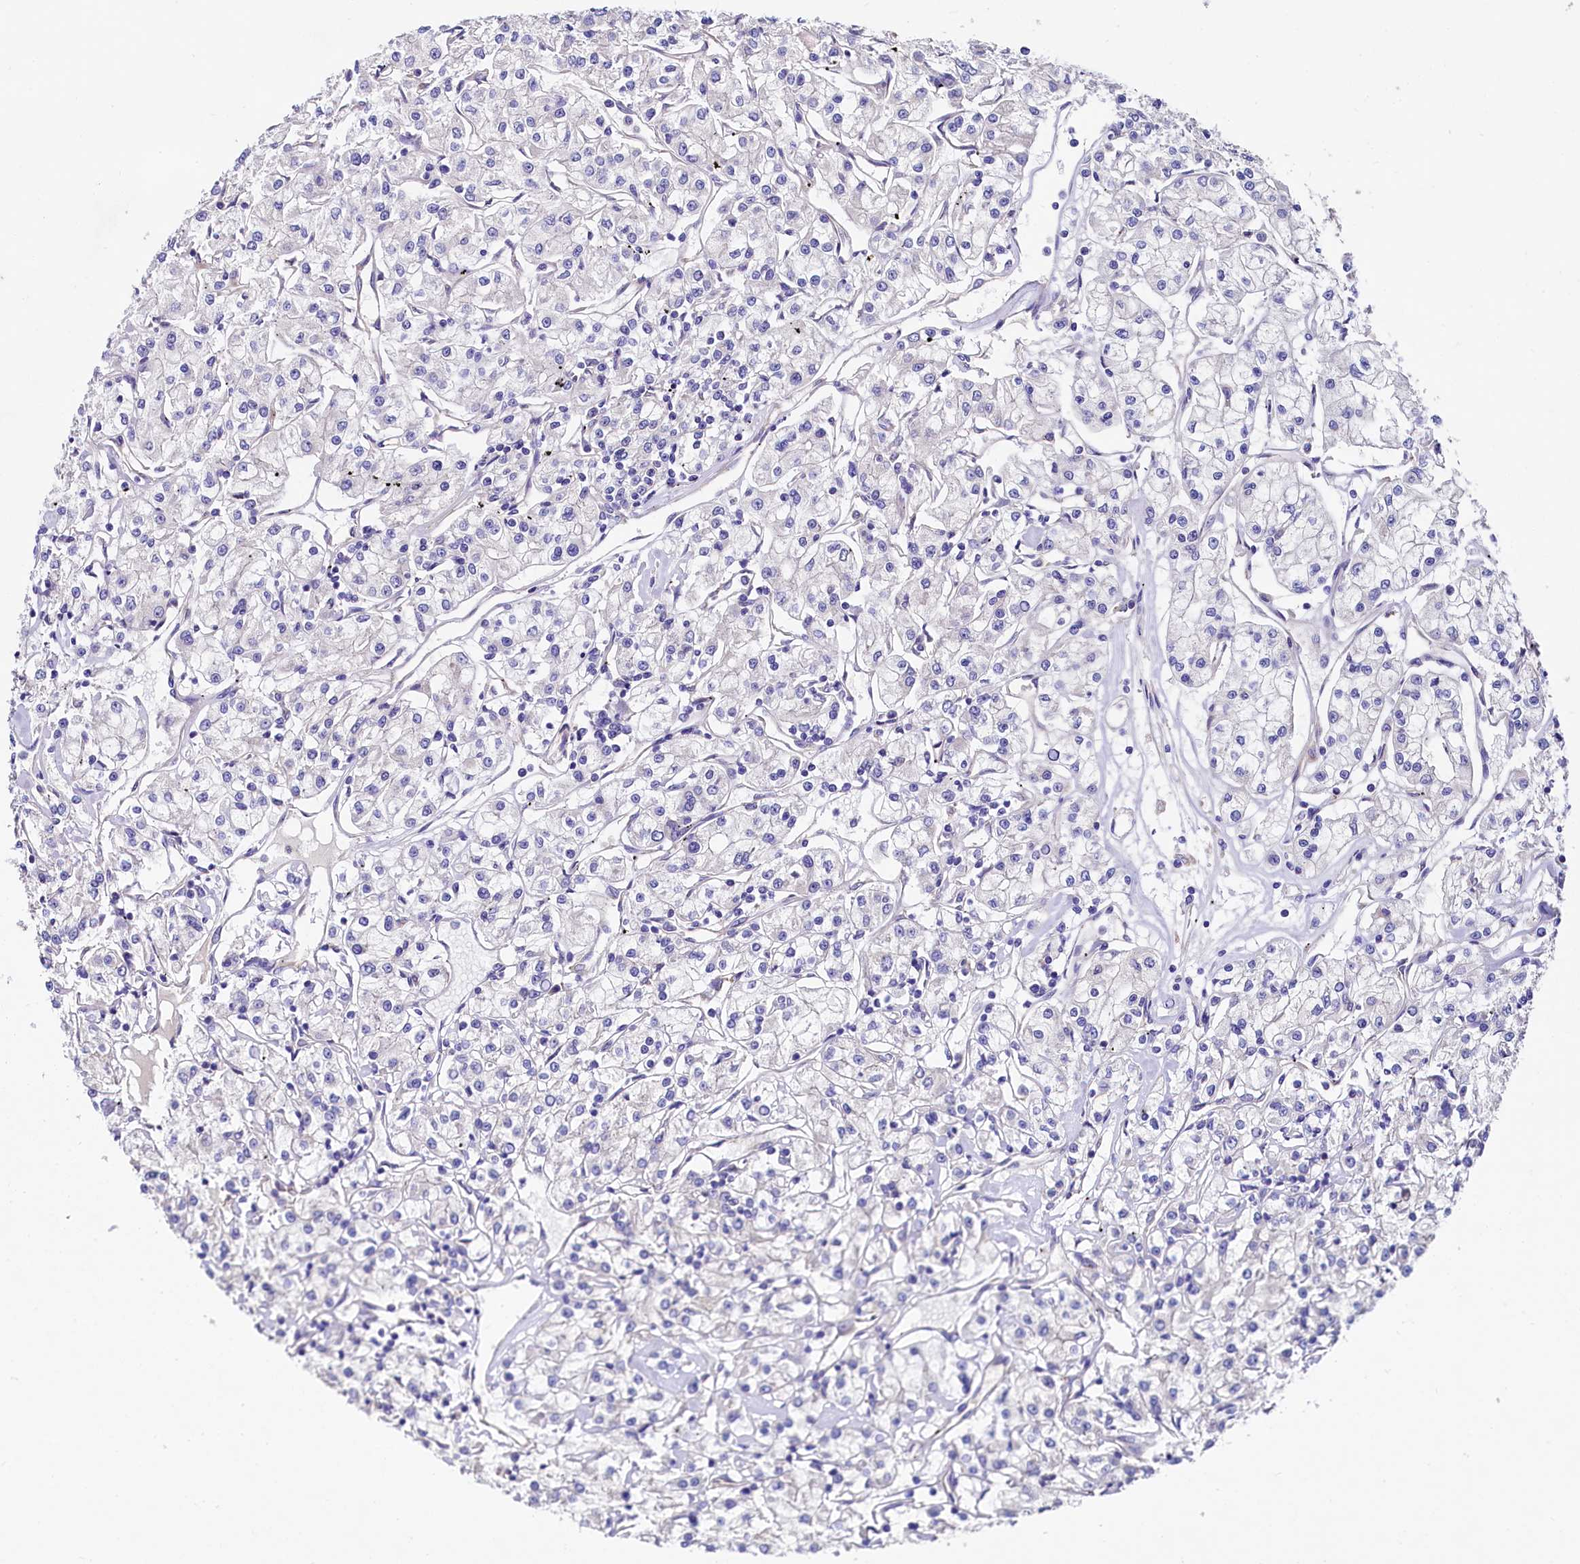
{"staining": {"intensity": "negative", "quantity": "none", "location": "none"}, "tissue": "renal cancer", "cell_type": "Tumor cells", "image_type": "cancer", "snomed": [{"axis": "morphology", "description": "Adenocarcinoma, NOS"}, {"axis": "topography", "description": "Kidney"}], "caption": "The micrograph shows no significant positivity in tumor cells of renal cancer.", "gene": "QARS1", "patient": {"sex": "female", "age": 59}}